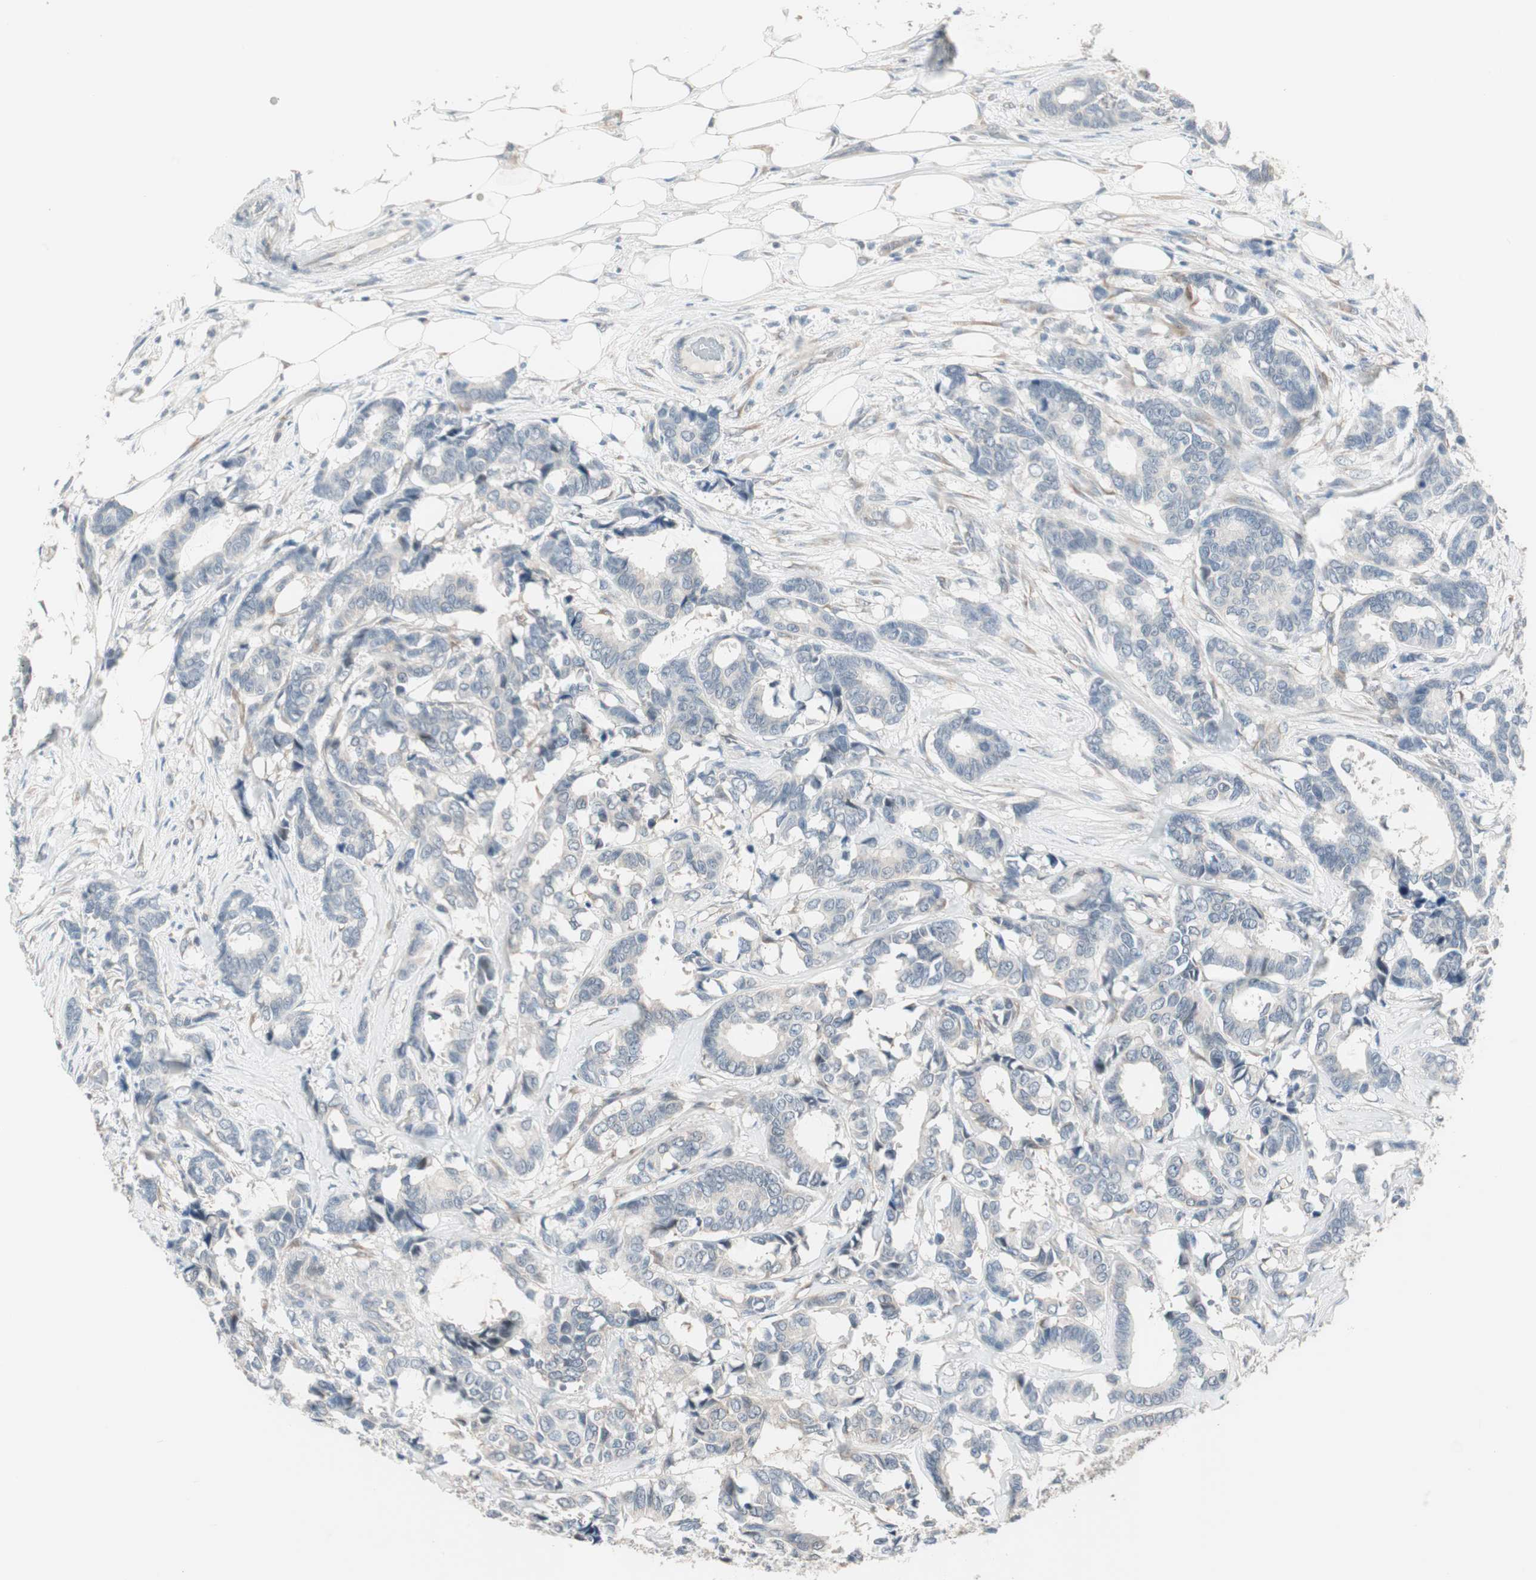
{"staining": {"intensity": "negative", "quantity": "none", "location": "none"}, "tissue": "breast cancer", "cell_type": "Tumor cells", "image_type": "cancer", "snomed": [{"axis": "morphology", "description": "Duct carcinoma"}, {"axis": "topography", "description": "Breast"}], "caption": "This is an IHC micrograph of human breast cancer (intraductal carcinoma). There is no expression in tumor cells.", "gene": "PDZK1", "patient": {"sex": "female", "age": 87}}